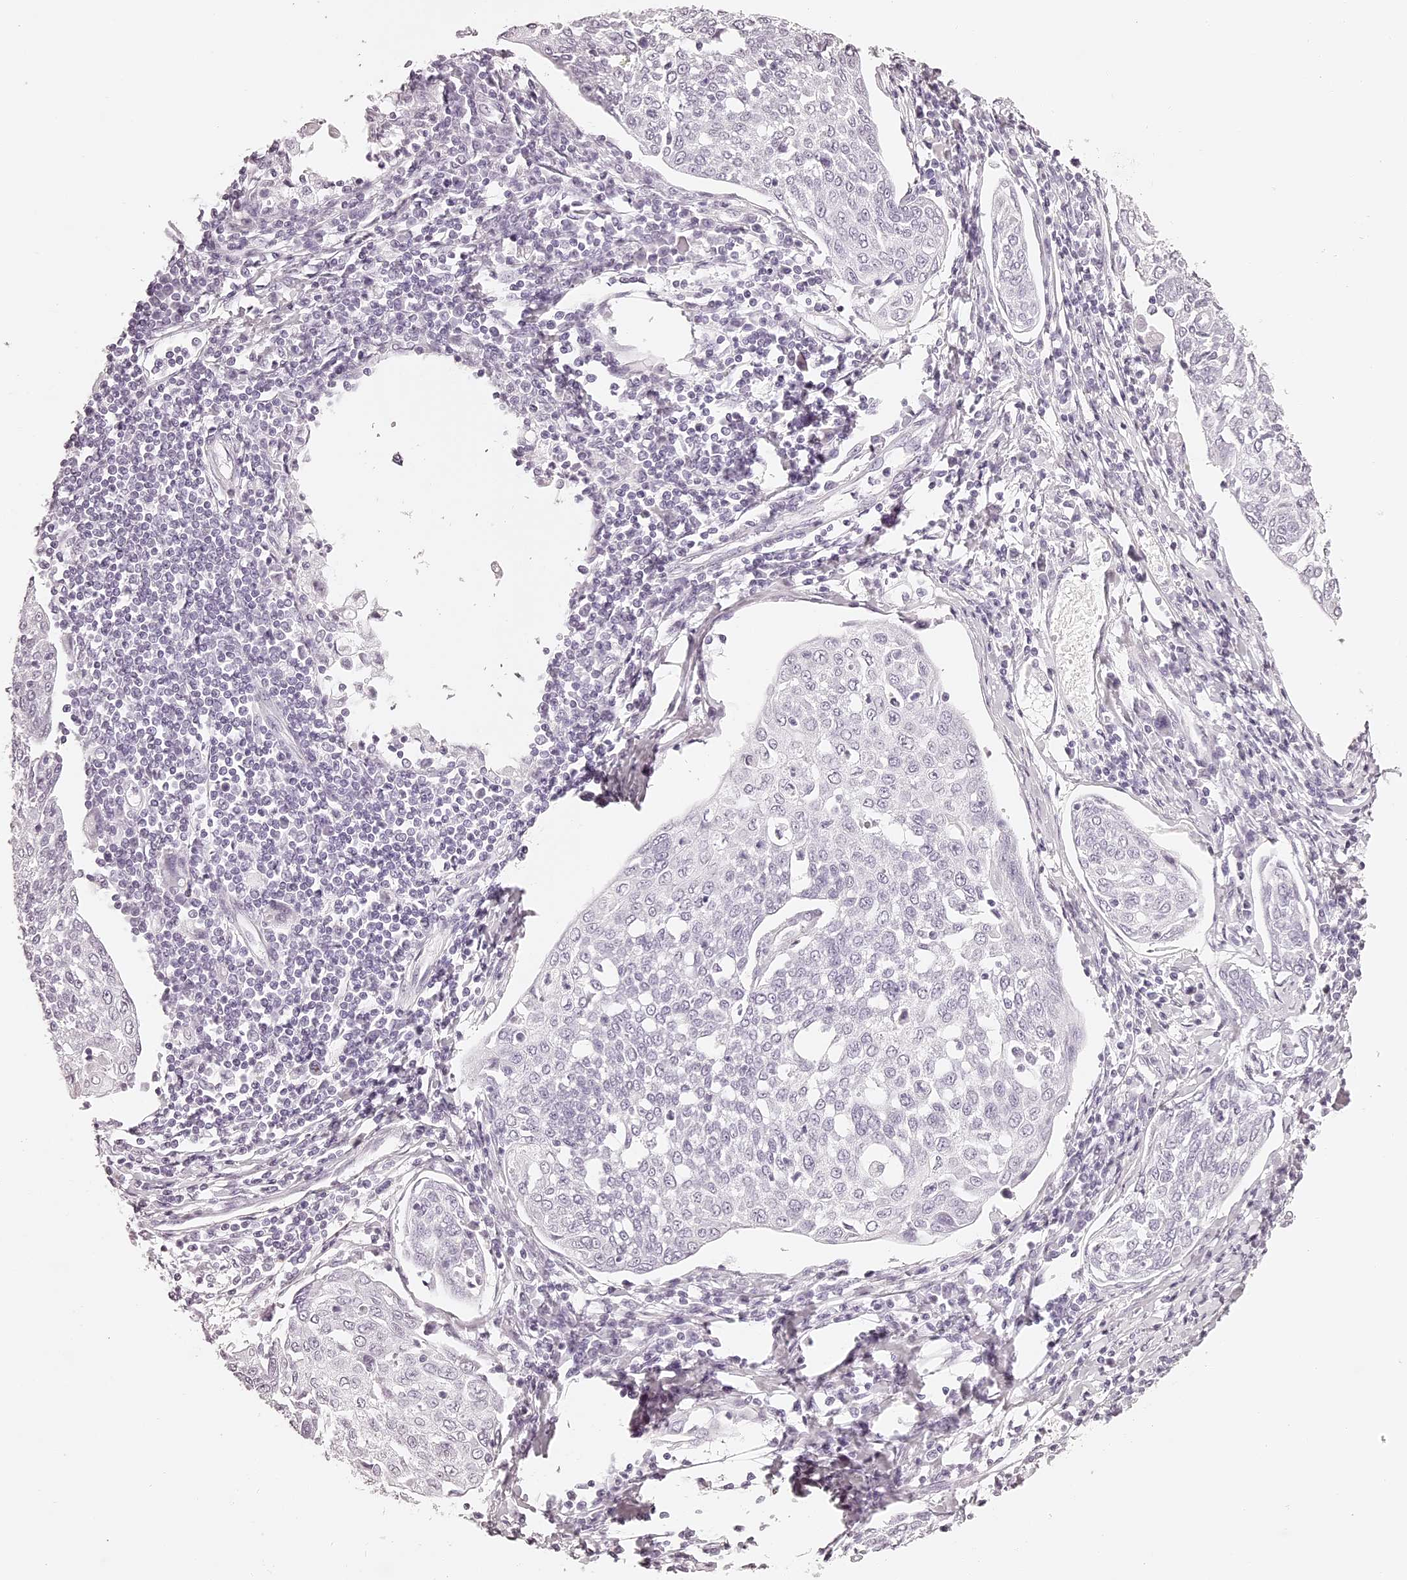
{"staining": {"intensity": "negative", "quantity": "none", "location": "none"}, "tissue": "cervical cancer", "cell_type": "Tumor cells", "image_type": "cancer", "snomed": [{"axis": "morphology", "description": "Squamous cell carcinoma, NOS"}, {"axis": "topography", "description": "Cervix"}], "caption": "Histopathology image shows no significant protein staining in tumor cells of squamous cell carcinoma (cervical). (IHC, brightfield microscopy, high magnification).", "gene": "ELAPOR1", "patient": {"sex": "female", "age": 34}}